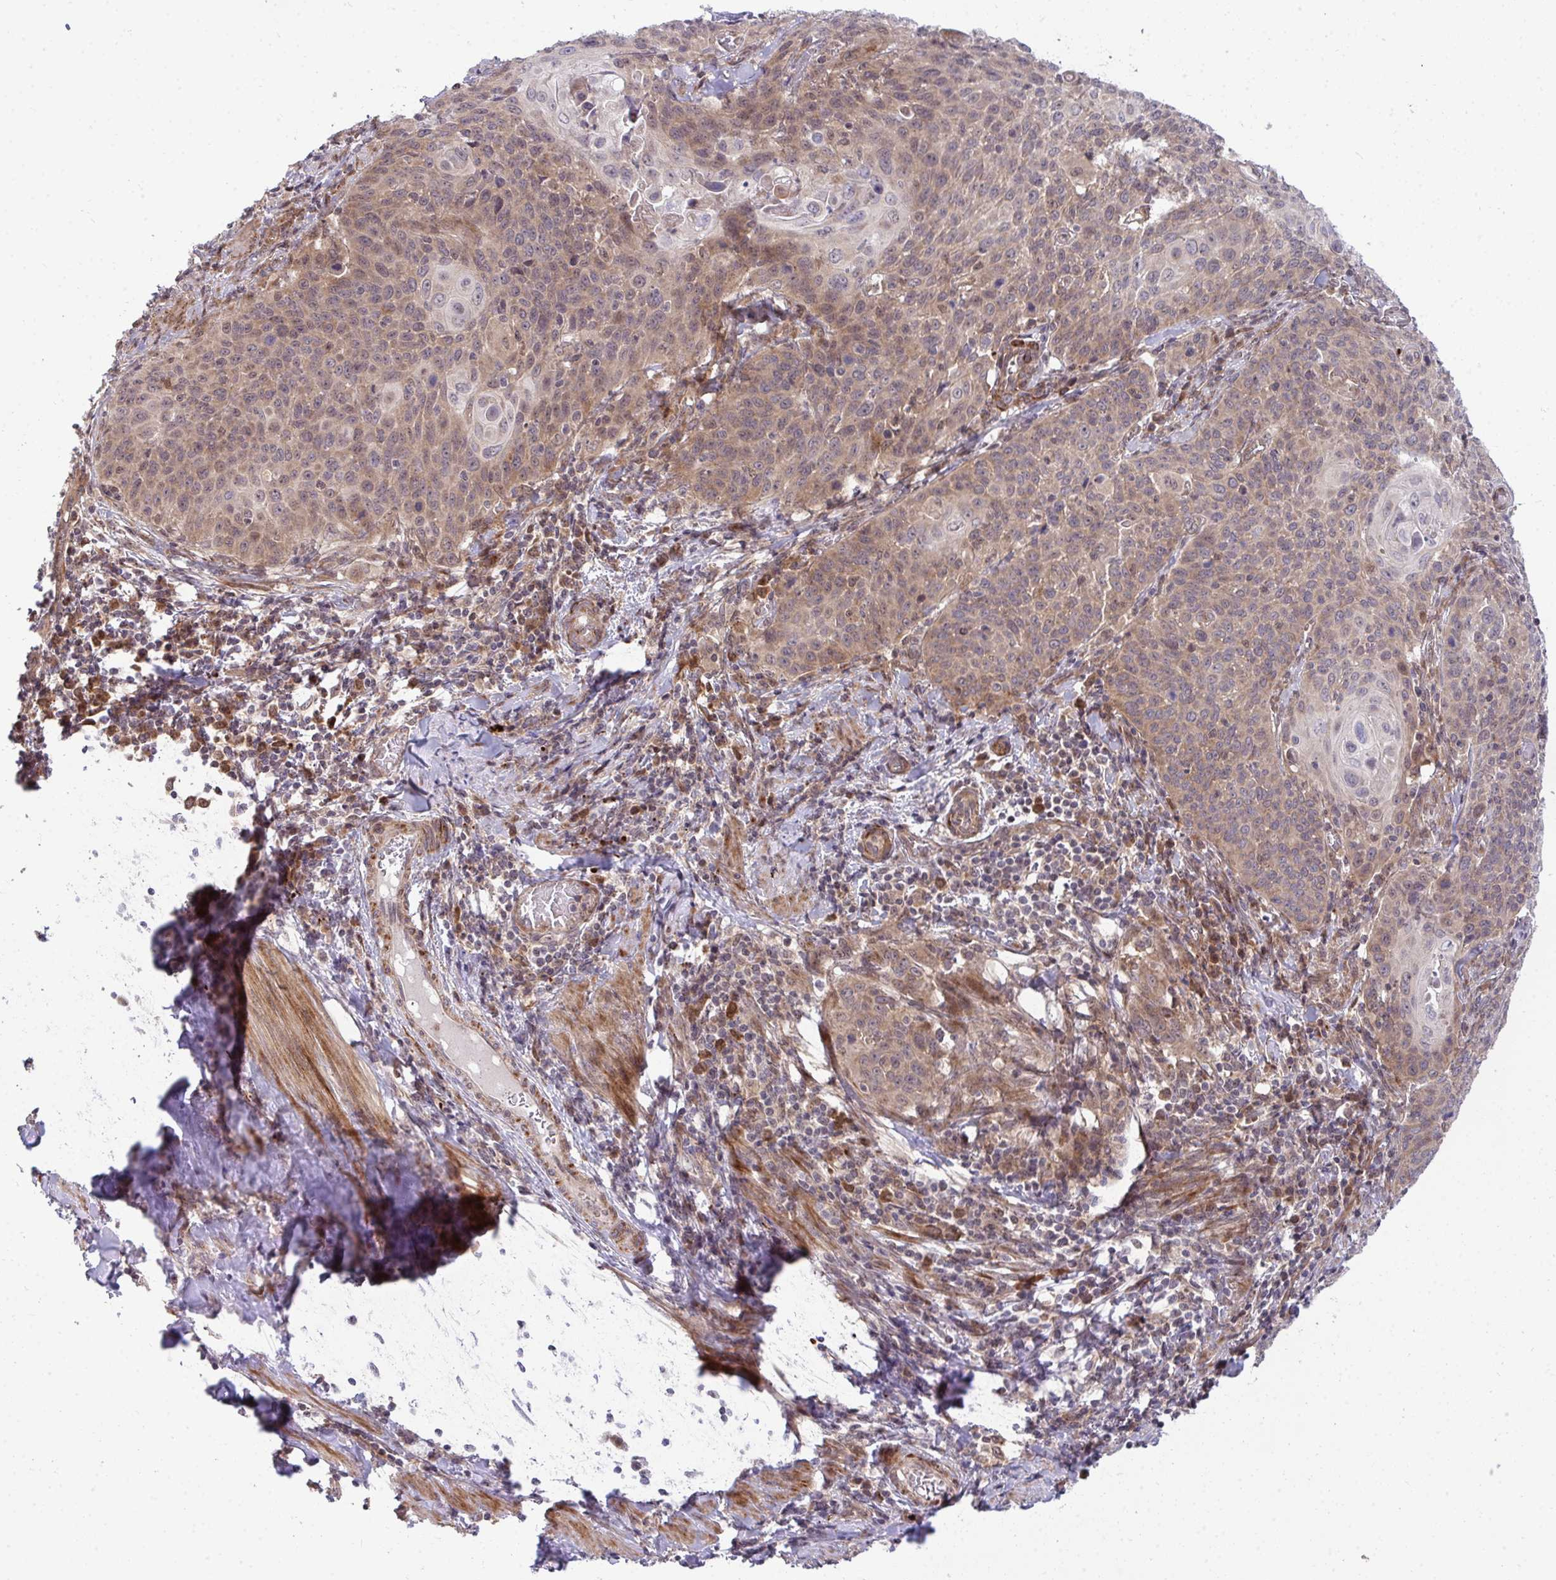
{"staining": {"intensity": "weak", "quantity": ">75%", "location": "cytoplasmic/membranous"}, "tissue": "cervical cancer", "cell_type": "Tumor cells", "image_type": "cancer", "snomed": [{"axis": "morphology", "description": "Squamous cell carcinoma, NOS"}, {"axis": "topography", "description": "Cervix"}], "caption": "Tumor cells display low levels of weak cytoplasmic/membranous staining in about >75% of cells in human squamous cell carcinoma (cervical).", "gene": "TRIM44", "patient": {"sex": "female", "age": 65}}